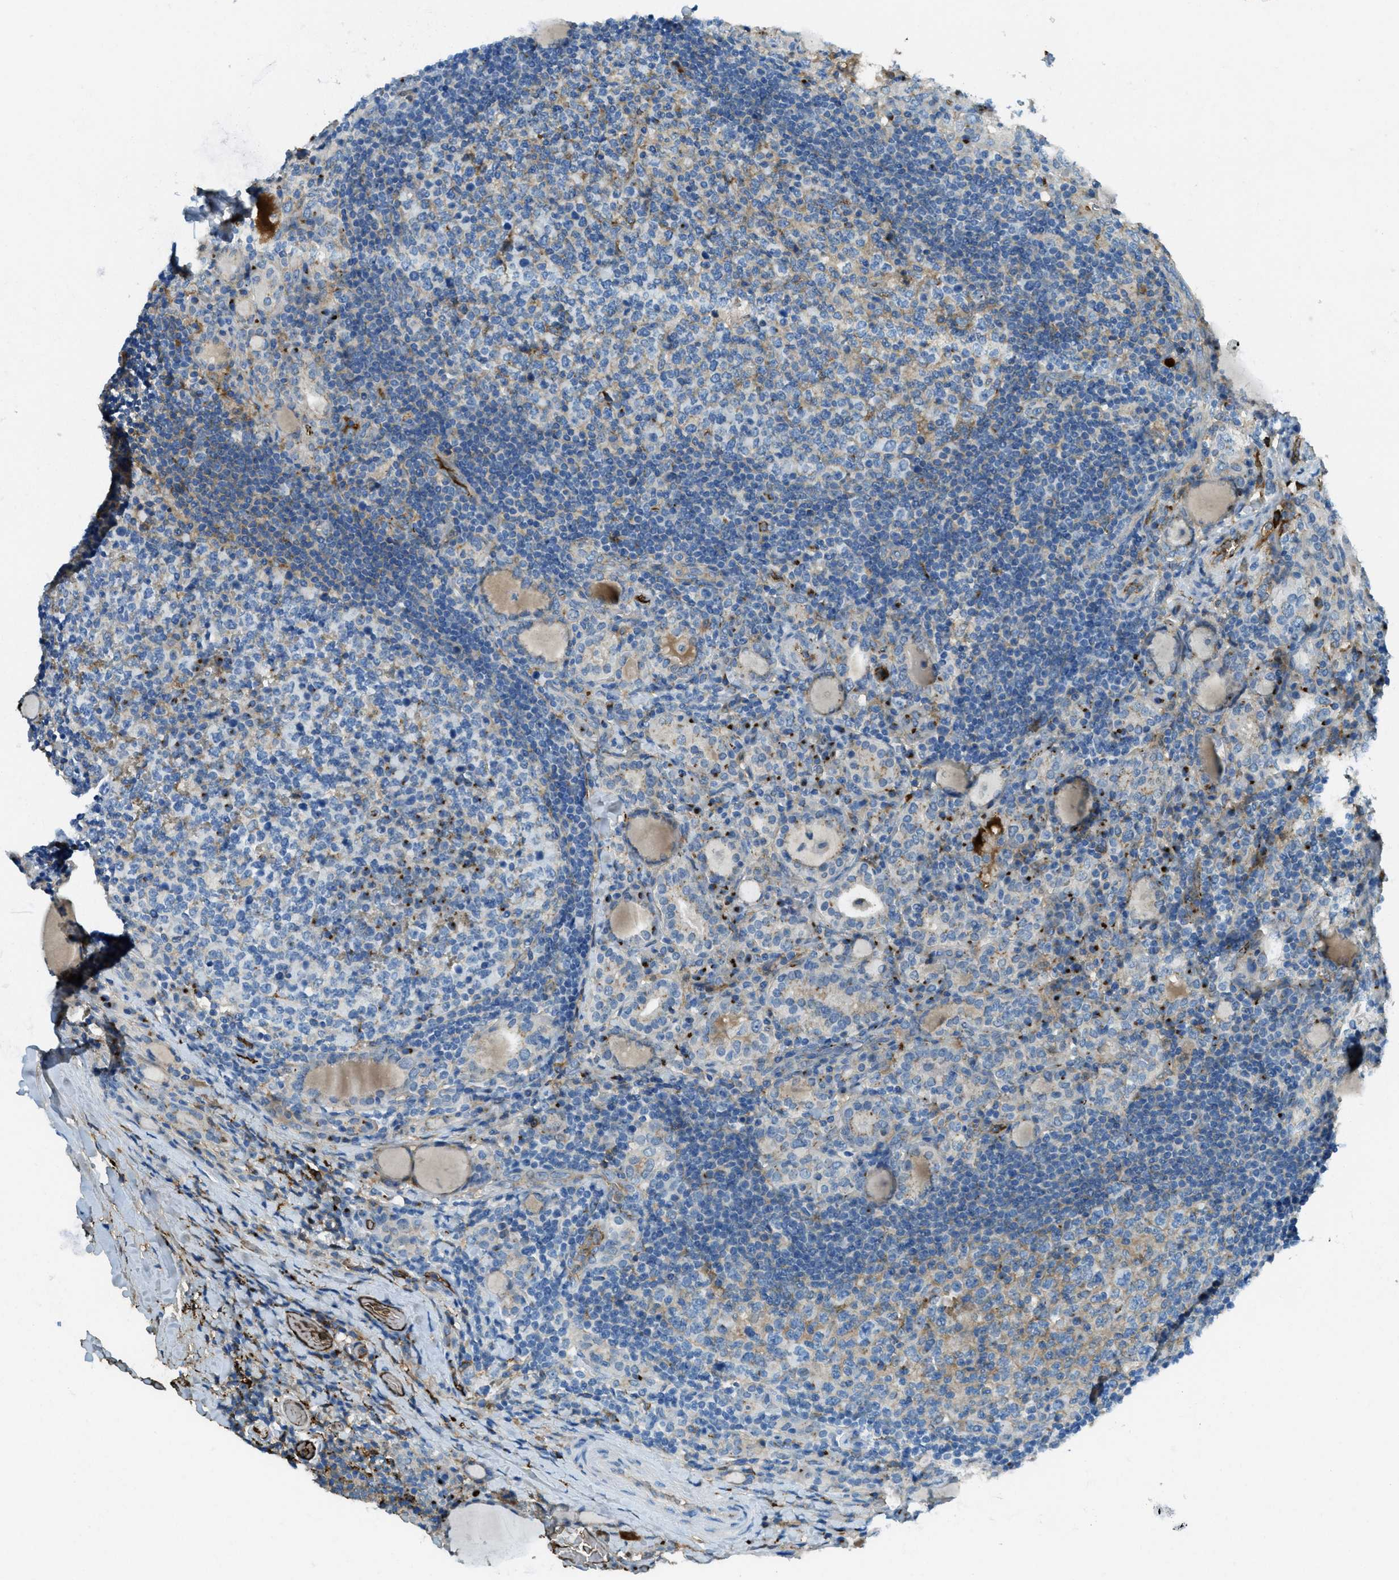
{"staining": {"intensity": "moderate", "quantity": "<25%", "location": "cytoplasmic/membranous"}, "tissue": "thyroid cancer", "cell_type": "Tumor cells", "image_type": "cancer", "snomed": [{"axis": "morphology", "description": "Papillary adenocarcinoma, NOS"}, {"axis": "topography", "description": "Thyroid gland"}], "caption": "Thyroid cancer was stained to show a protein in brown. There is low levels of moderate cytoplasmic/membranous positivity in approximately <25% of tumor cells.", "gene": "TRIM59", "patient": {"sex": "female", "age": 42}}